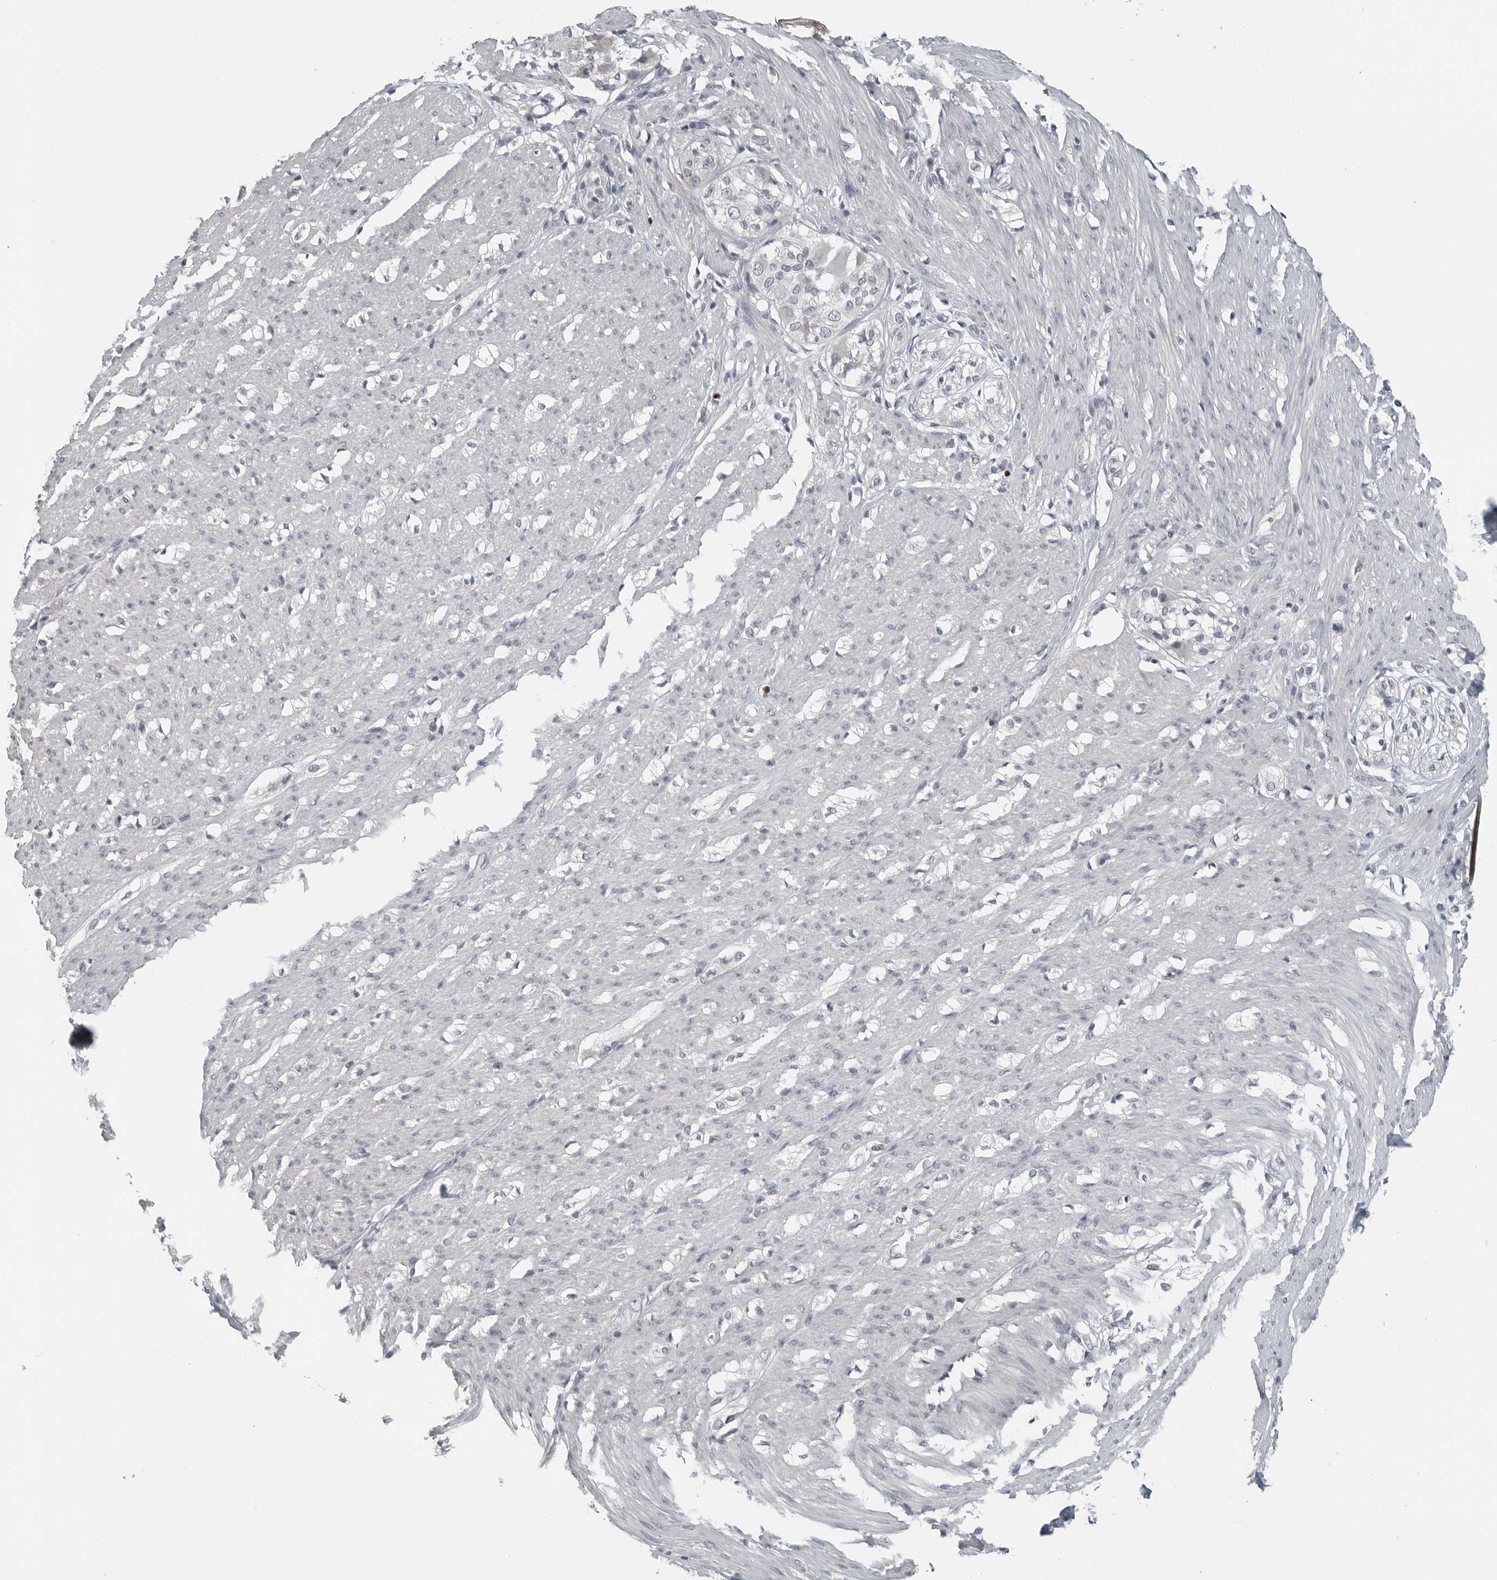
{"staining": {"intensity": "negative", "quantity": "none", "location": "none"}, "tissue": "smooth muscle", "cell_type": "Smooth muscle cells", "image_type": "normal", "snomed": [{"axis": "morphology", "description": "Normal tissue, NOS"}, {"axis": "morphology", "description": "Adenocarcinoma, NOS"}, {"axis": "topography", "description": "Colon"}, {"axis": "topography", "description": "Peripheral nerve tissue"}], "caption": "The IHC image has no significant staining in smooth muscle cells of smooth muscle. (Stains: DAB (3,3'-diaminobenzidine) immunohistochemistry with hematoxylin counter stain, Microscopy: brightfield microscopy at high magnification).", "gene": "FOXP3", "patient": {"sex": "male", "age": 14}}